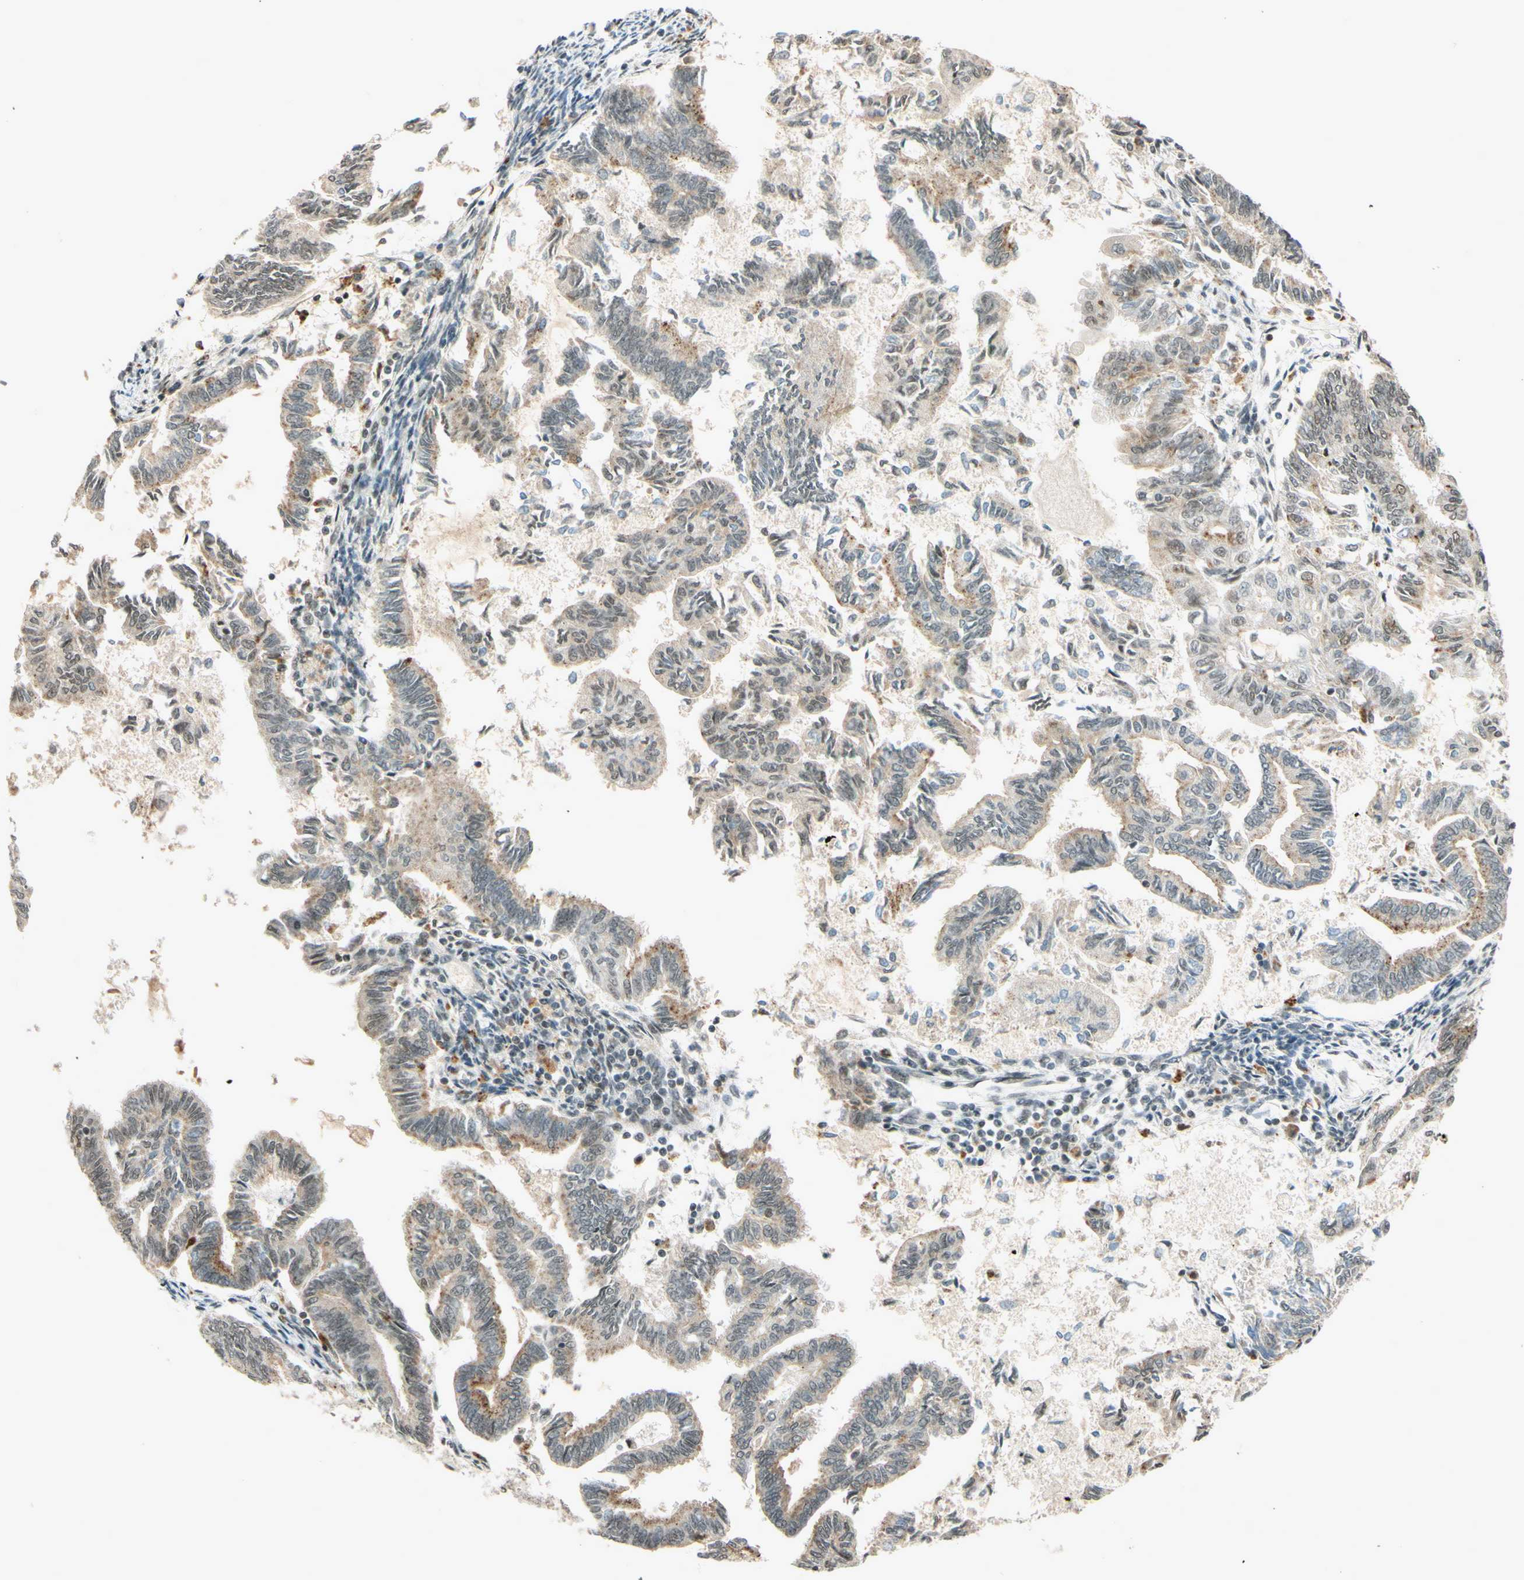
{"staining": {"intensity": "weak", "quantity": "<25%", "location": "nuclear"}, "tissue": "endometrial cancer", "cell_type": "Tumor cells", "image_type": "cancer", "snomed": [{"axis": "morphology", "description": "Adenocarcinoma, NOS"}, {"axis": "topography", "description": "Endometrium"}], "caption": "High magnification brightfield microscopy of endometrial adenocarcinoma stained with DAB (3,3'-diaminobenzidine) (brown) and counterstained with hematoxylin (blue): tumor cells show no significant staining.", "gene": "SMARCB1", "patient": {"sex": "female", "age": 86}}